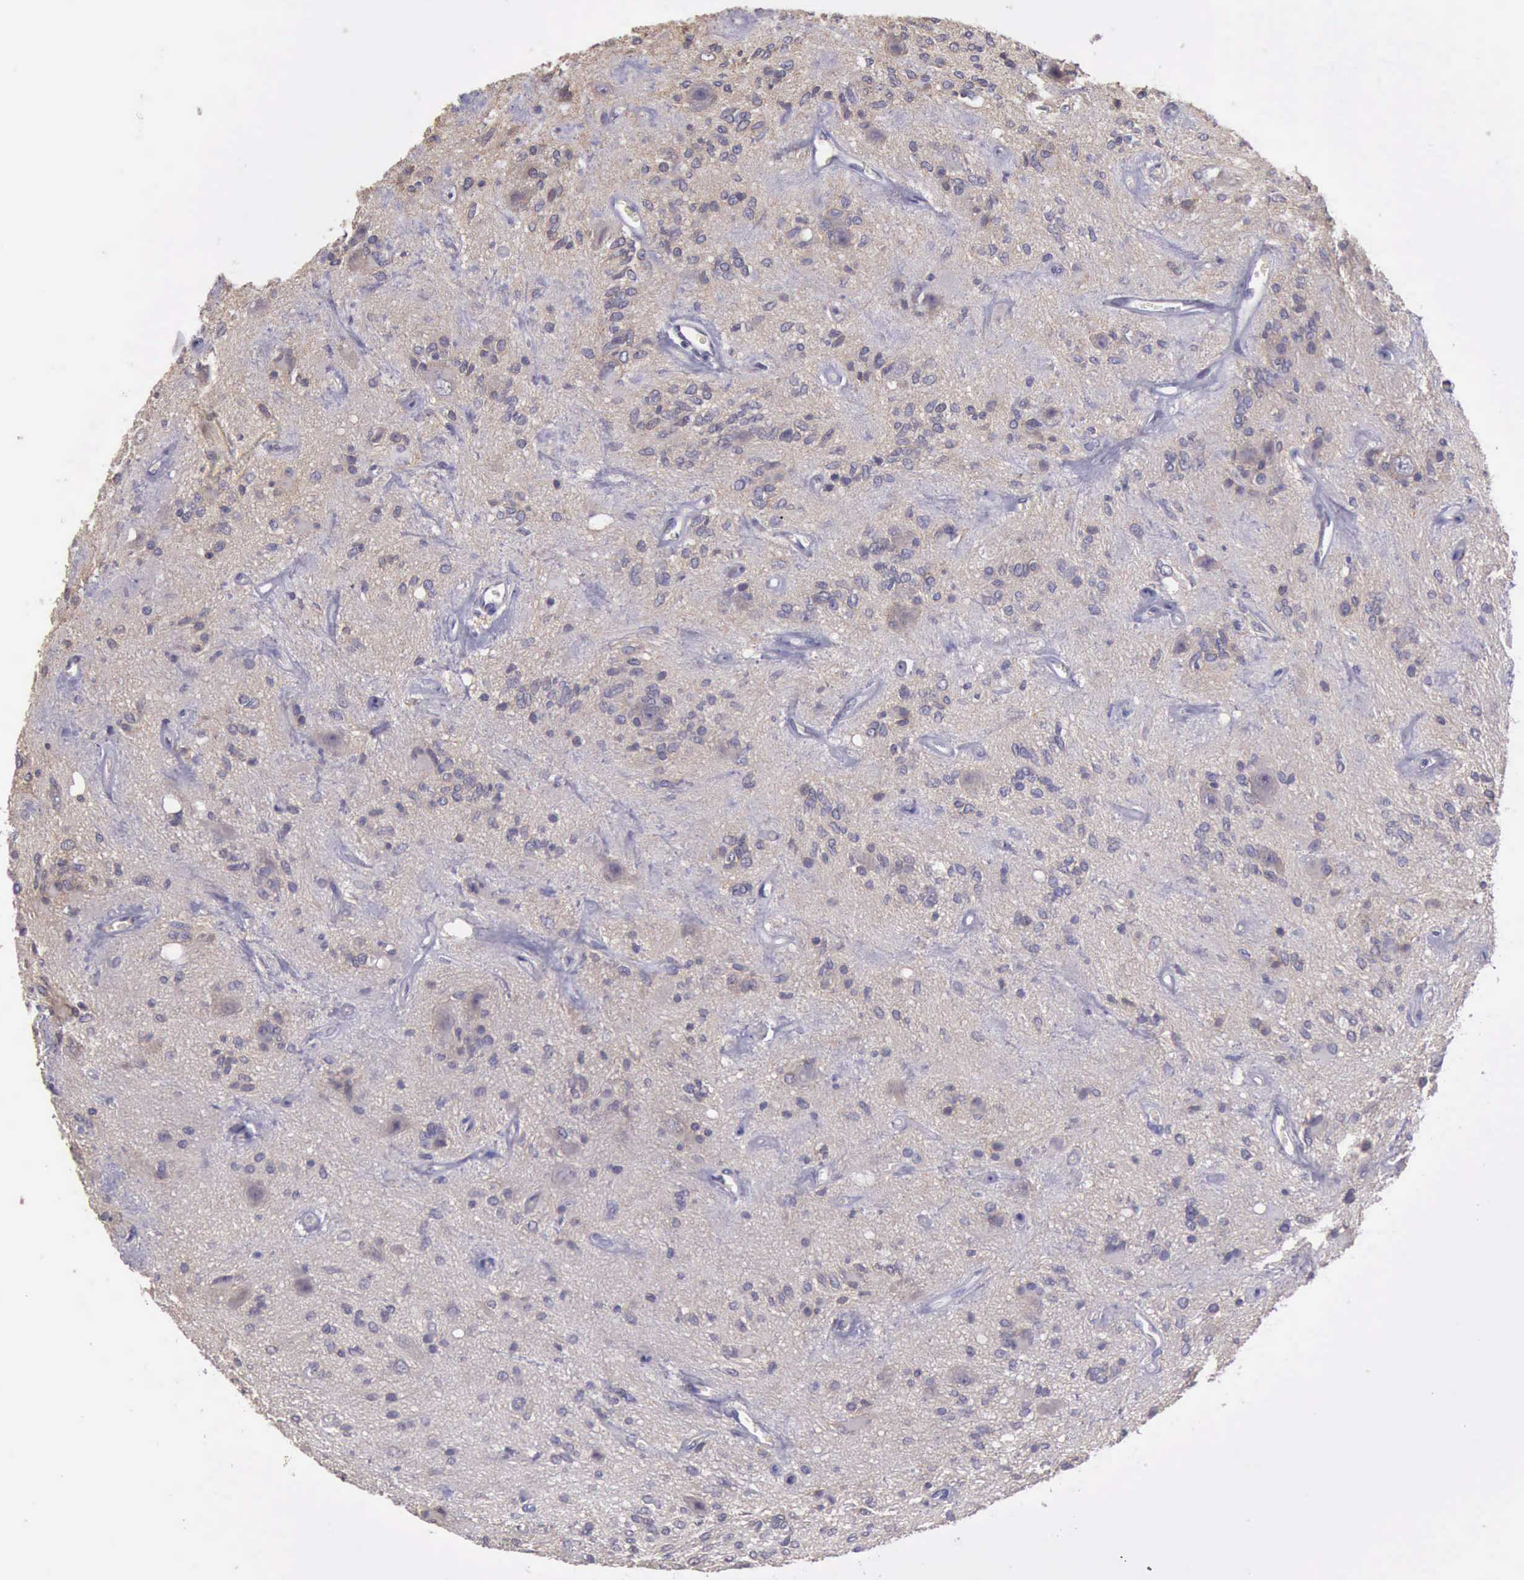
{"staining": {"intensity": "weak", "quantity": "<25%", "location": "cytoplasmic/membranous"}, "tissue": "glioma", "cell_type": "Tumor cells", "image_type": "cancer", "snomed": [{"axis": "morphology", "description": "Glioma, malignant, Low grade"}, {"axis": "topography", "description": "Brain"}], "caption": "An IHC histopathology image of glioma is shown. There is no staining in tumor cells of glioma.", "gene": "KCND1", "patient": {"sex": "female", "age": 15}}